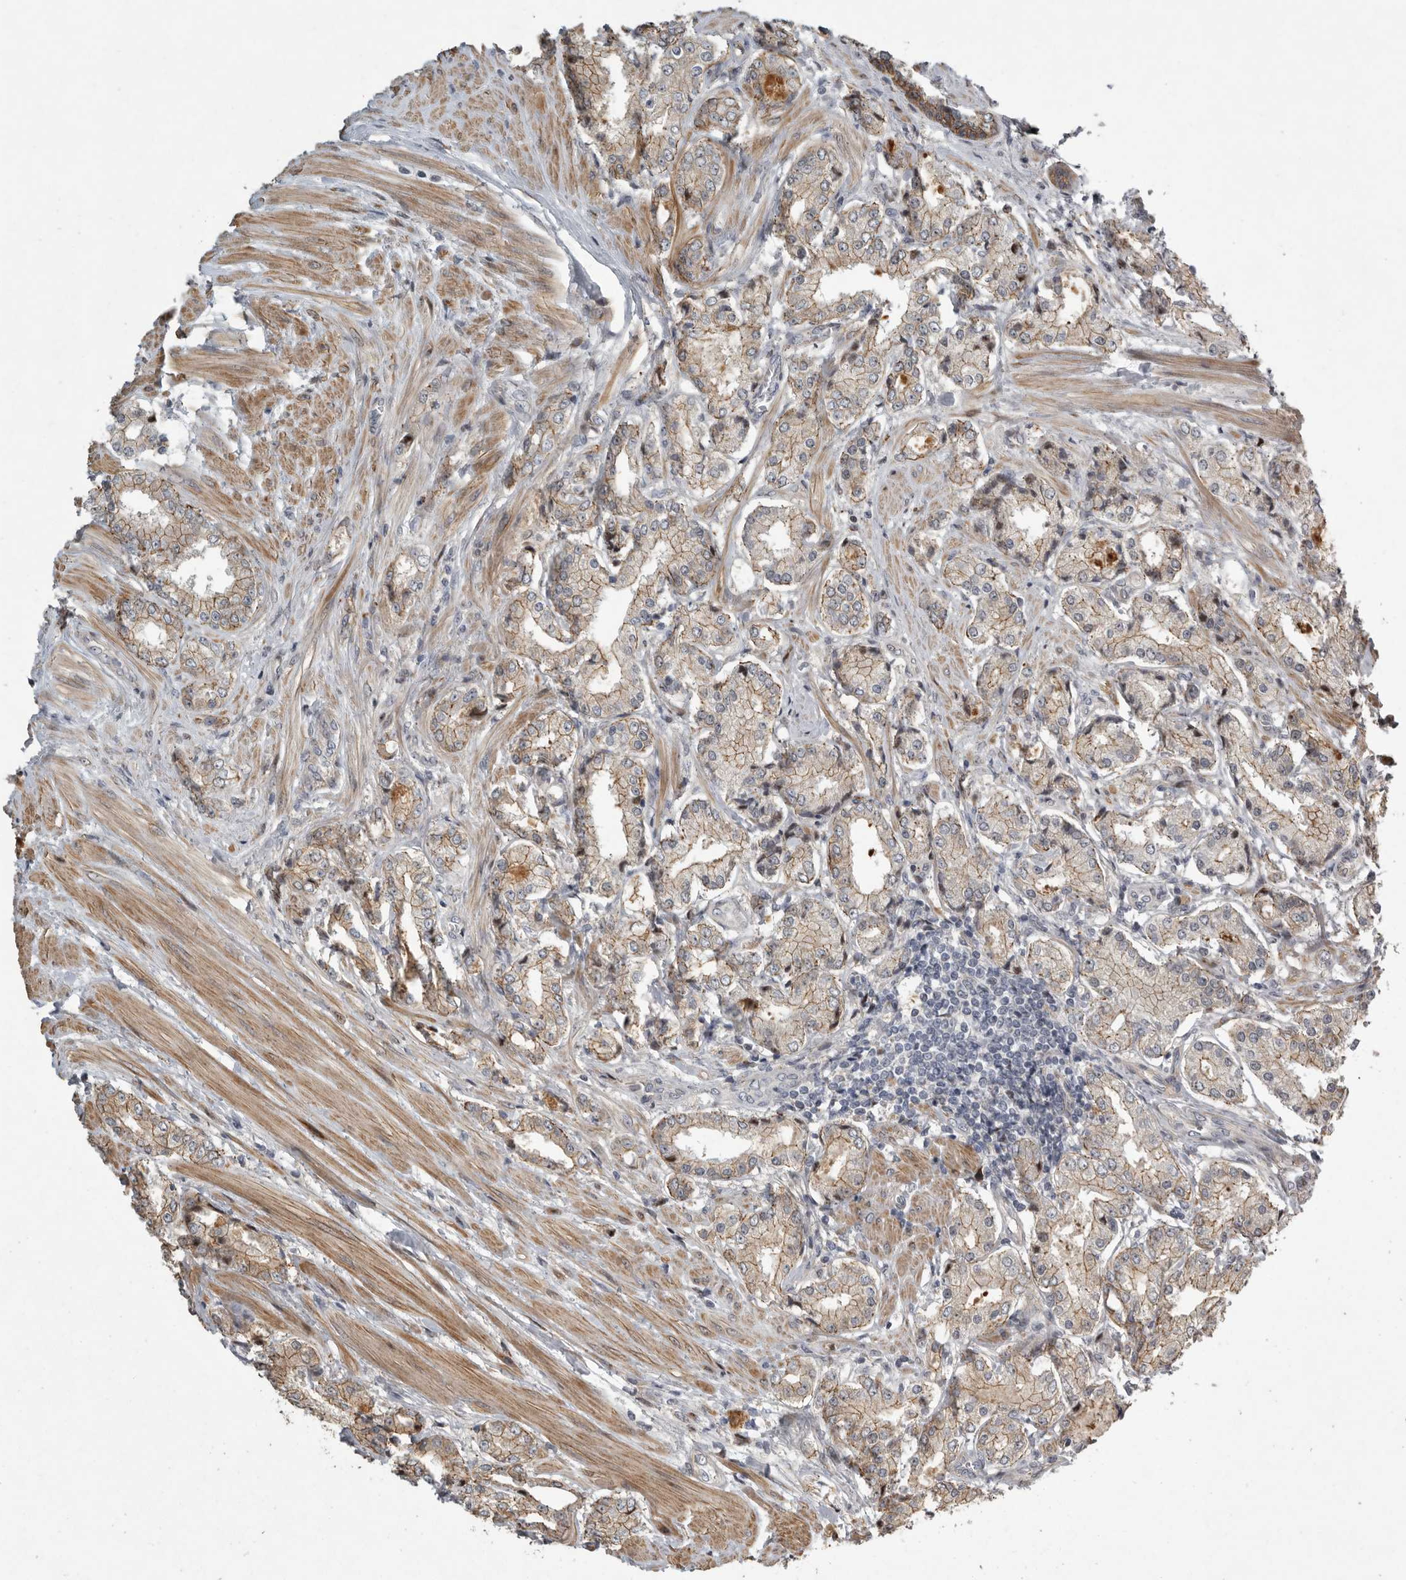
{"staining": {"intensity": "moderate", "quantity": ">75%", "location": "cytoplasmic/membranous"}, "tissue": "prostate cancer", "cell_type": "Tumor cells", "image_type": "cancer", "snomed": [{"axis": "morphology", "description": "Adenocarcinoma, Low grade"}, {"axis": "topography", "description": "Prostate"}], "caption": "Protein staining of prostate cancer (adenocarcinoma (low-grade)) tissue exhibits moderate cytoplasmic/membranous staining in about >75% of tumor cells.", "gene": "MPDZ", "patient": {"sex": "male", "age": 62}}